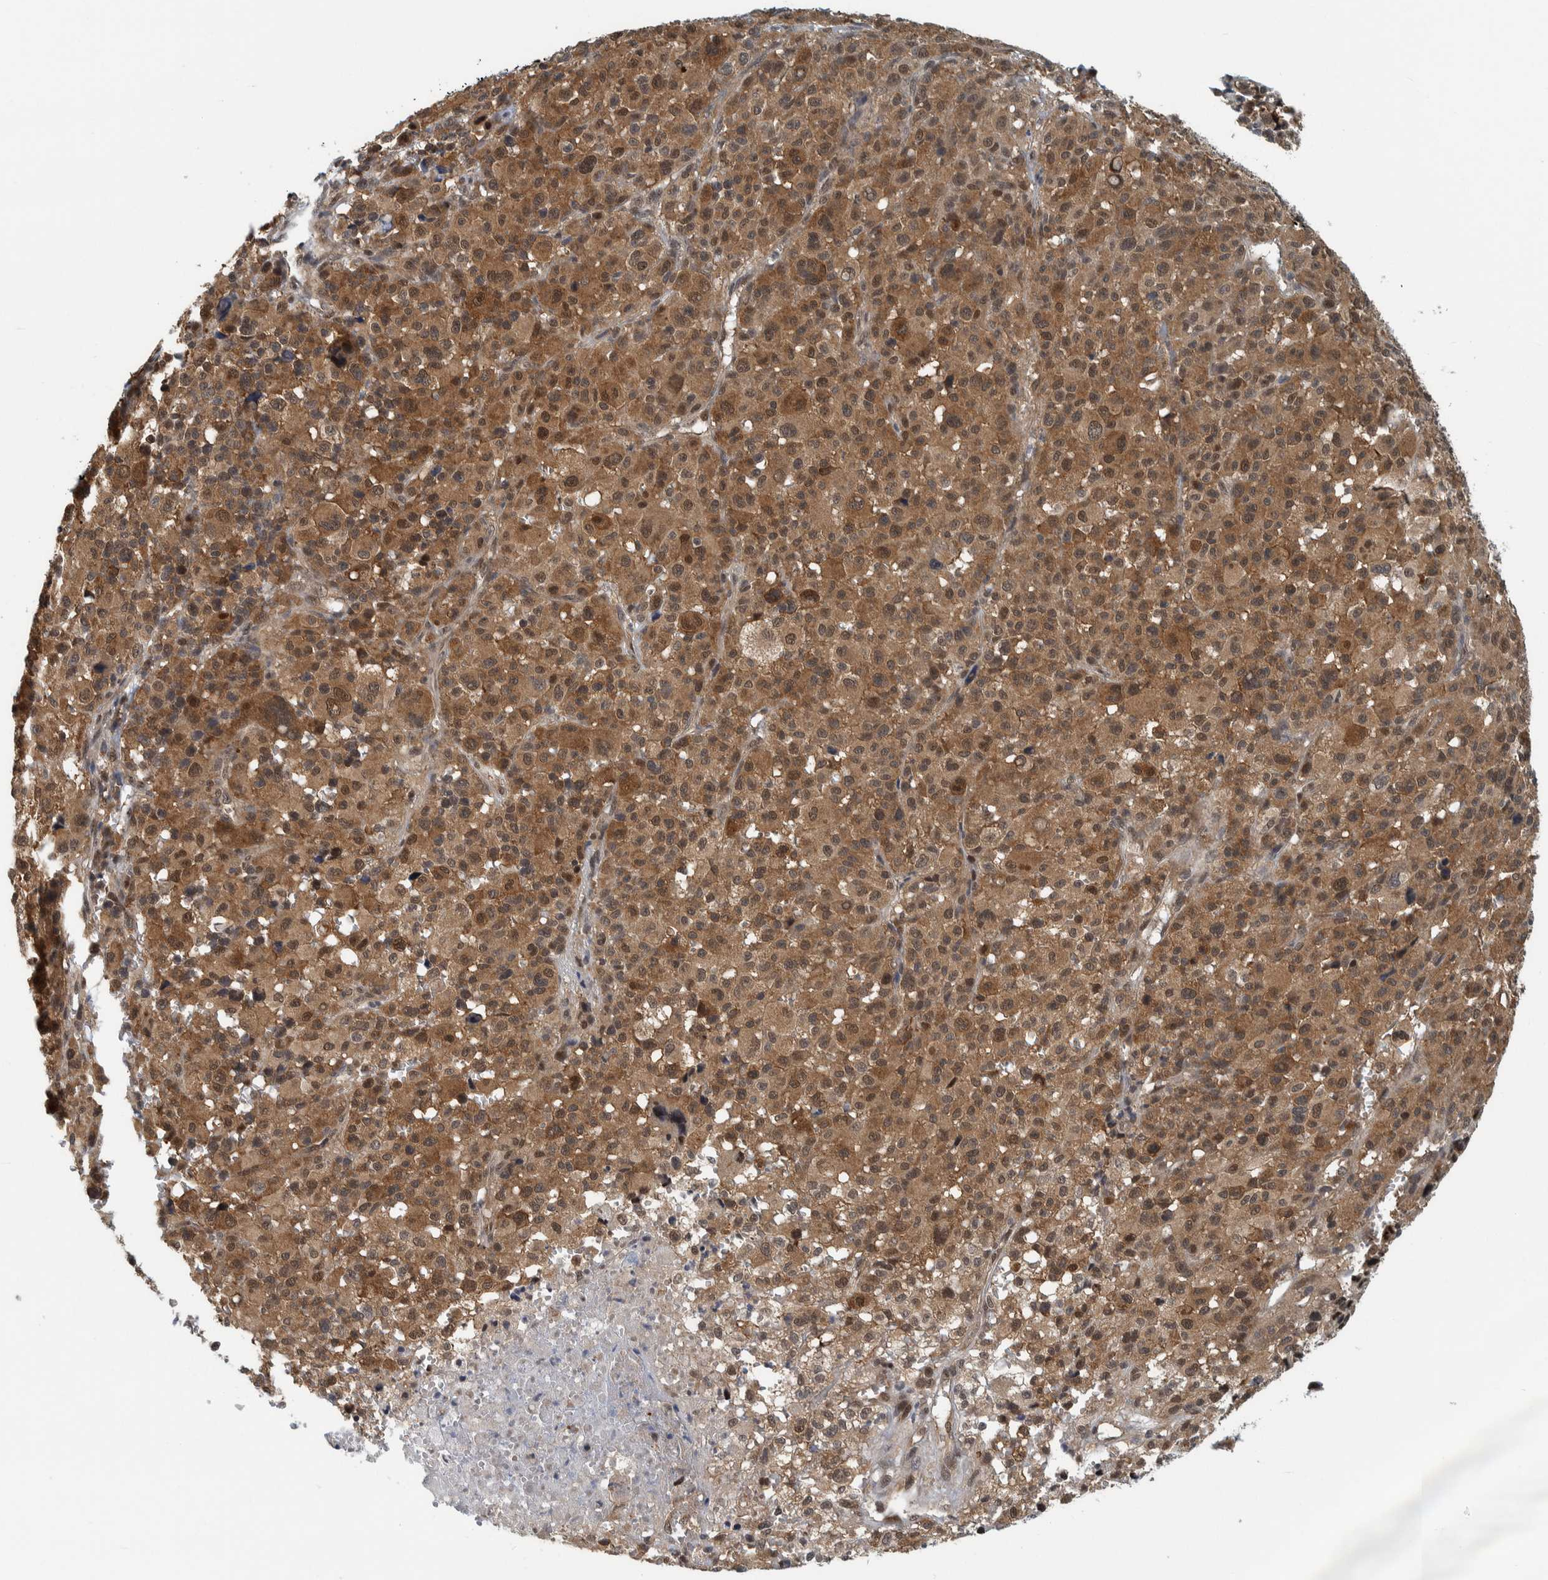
{"staining": {"intensity": "moderate", "quantity": ">75%", "location": "cytoplasmic/membranous,nuclear"}, "tissue": "melanoma", "cell_type": "Tumor cells", "image_type": "cancer", "snomed": [{"axis": "morphology", "description": "Malignant melanoma, Metastatic site"}, {"axis": "topography", "description": "Skin"}], "caption": "Tumor cells exhibit medium levels of moderate cytoplasmic/membranous and nuclear staining in about >75% of cells in human malignant melanoma (metastatic site).", "gene": "COPS3", "patient": {"sex": "female", "age": 74}}